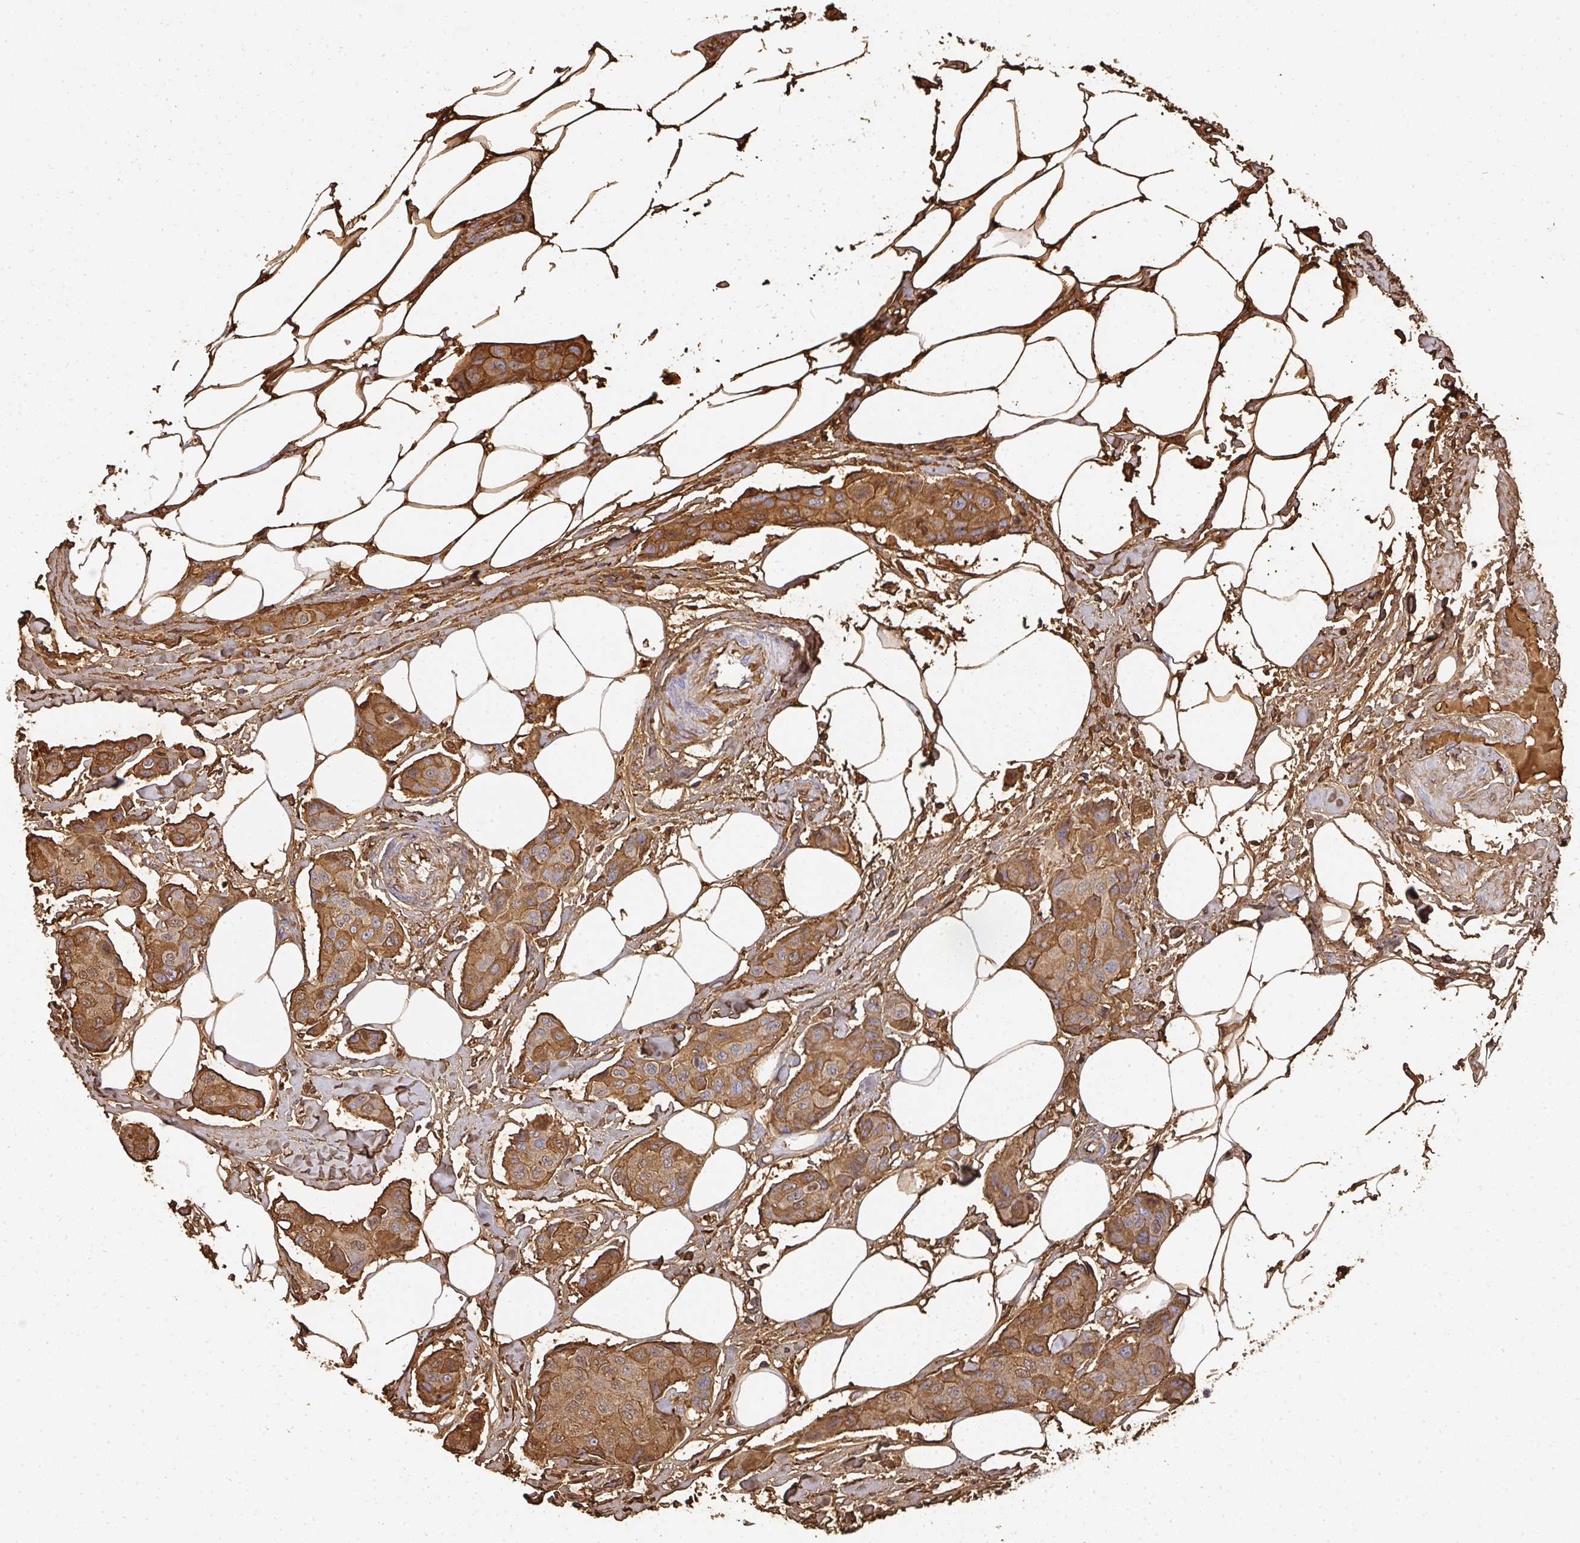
{"staining": {"intensity": "moderate", "quantity": ">75%", "location": "cytoplasmic/membranous,nuclear"}, "tissue": "breast cancer", "cell_type": "Tumor cells", "image_type": "cancer", "snomed": [{"axis": "morphology", "description": "Duct carcinoma"}, {"axis": "topography", "description": "Breast"}, {"axis": "topography", "description": "Lymph node"}], "caption": "Immunohistochemistry (IHC) image of human breast cancer stained for a protein (brown), which exhibits medium levels of moderate cytoplasmic/membranous and nuclear expression in approximately >75% of tumor cells.", "gene": "ALB", "patient": {"sex": "female", "age": 80}}